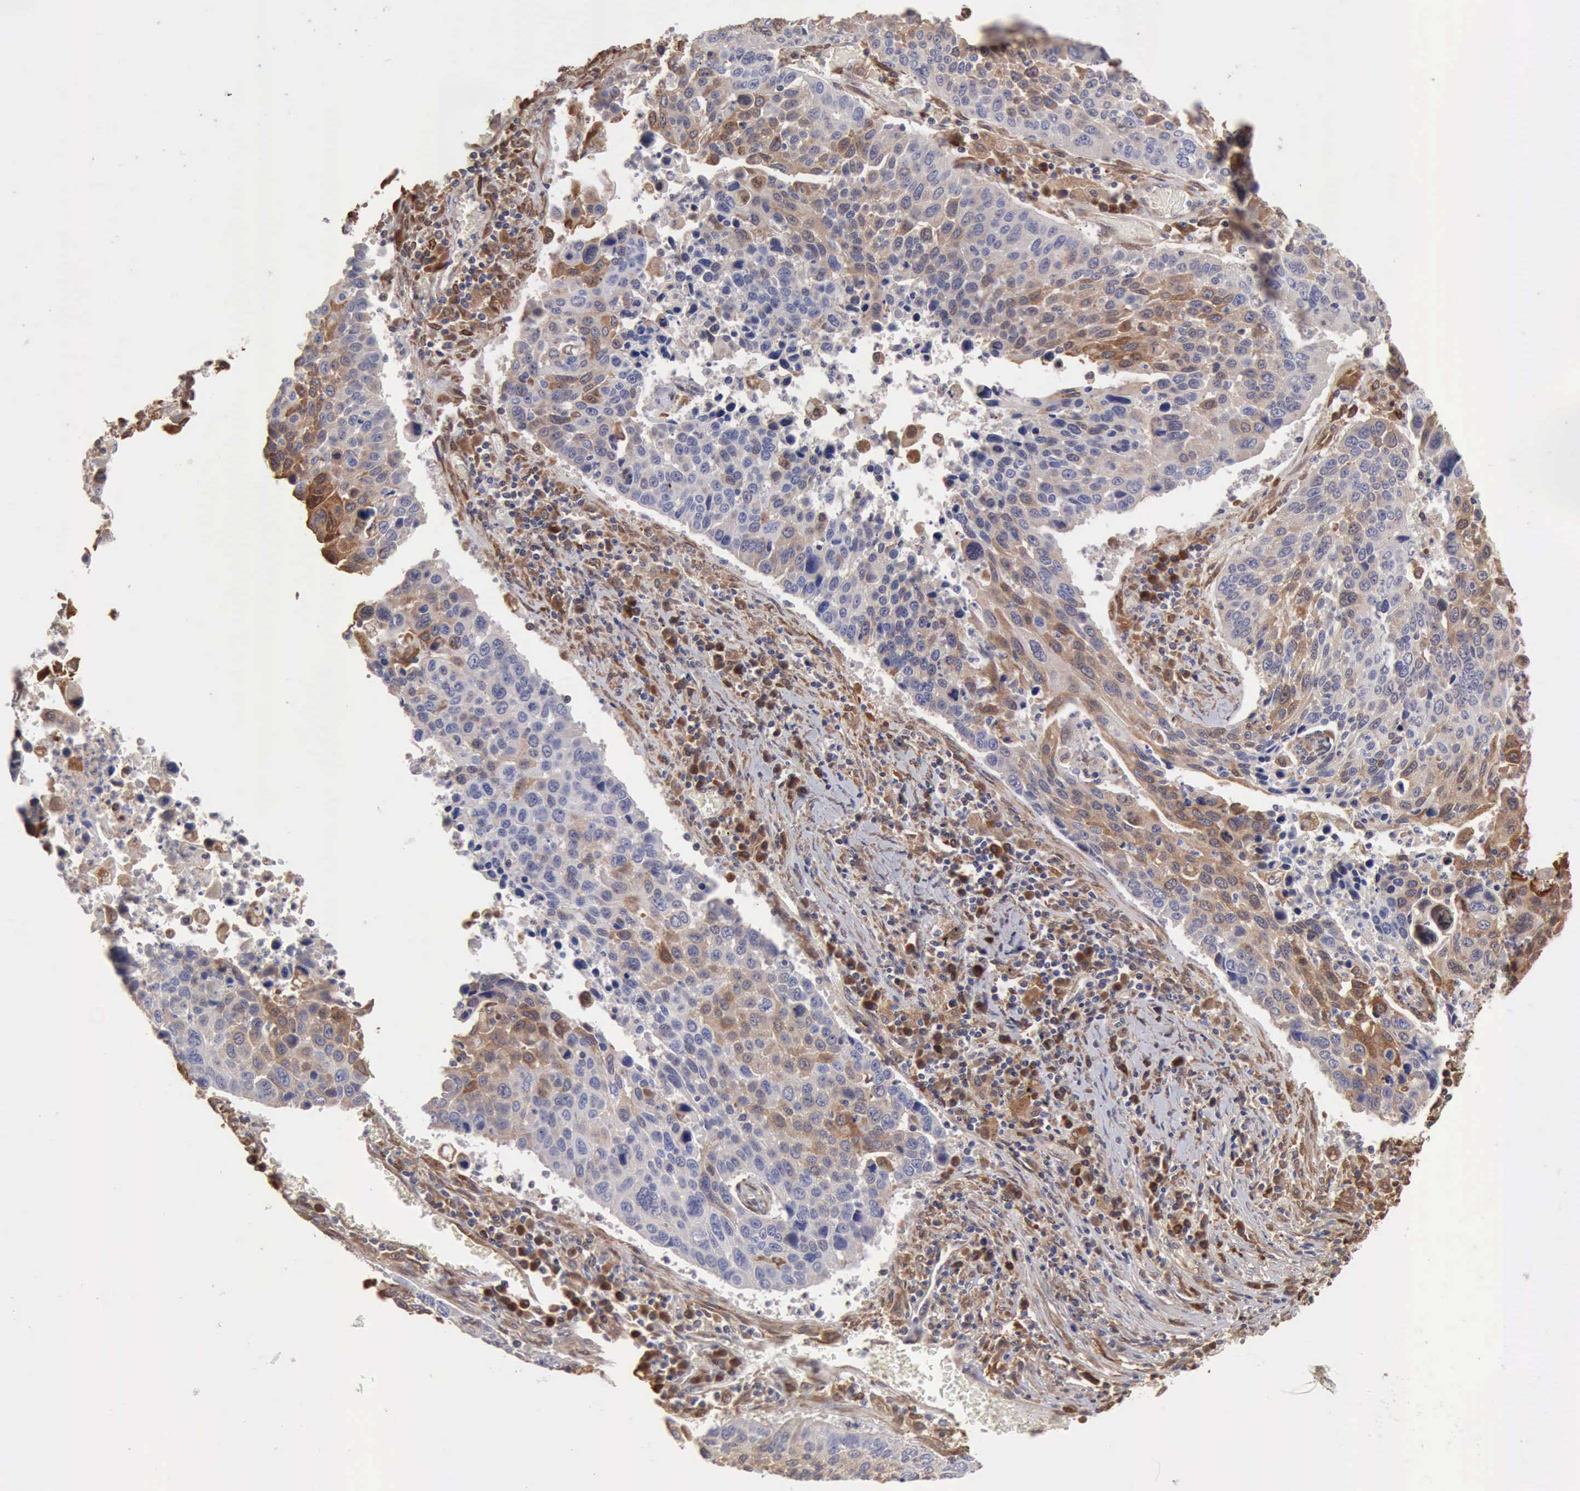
{"staining": {"intensity": "moderate", "quantity": "25%-75%", "location": "cytoplasmic/membranous"}, "tissue": "lung cancer", "cell_type": "Tumor cells", "image_type": "cancer", "snomed": [{"axis": "morphology", "description": "Squamous cell carcinoma, NOS"}, {"axis": "topography", "description": "Lung"}], "caption": "A brown stain shows moderate cytoplasmic/membranous positivity of a protein in human lung cancer tumor cells.", "gene": "APOL2", "patient": {"sex": "male", "age": 68}}